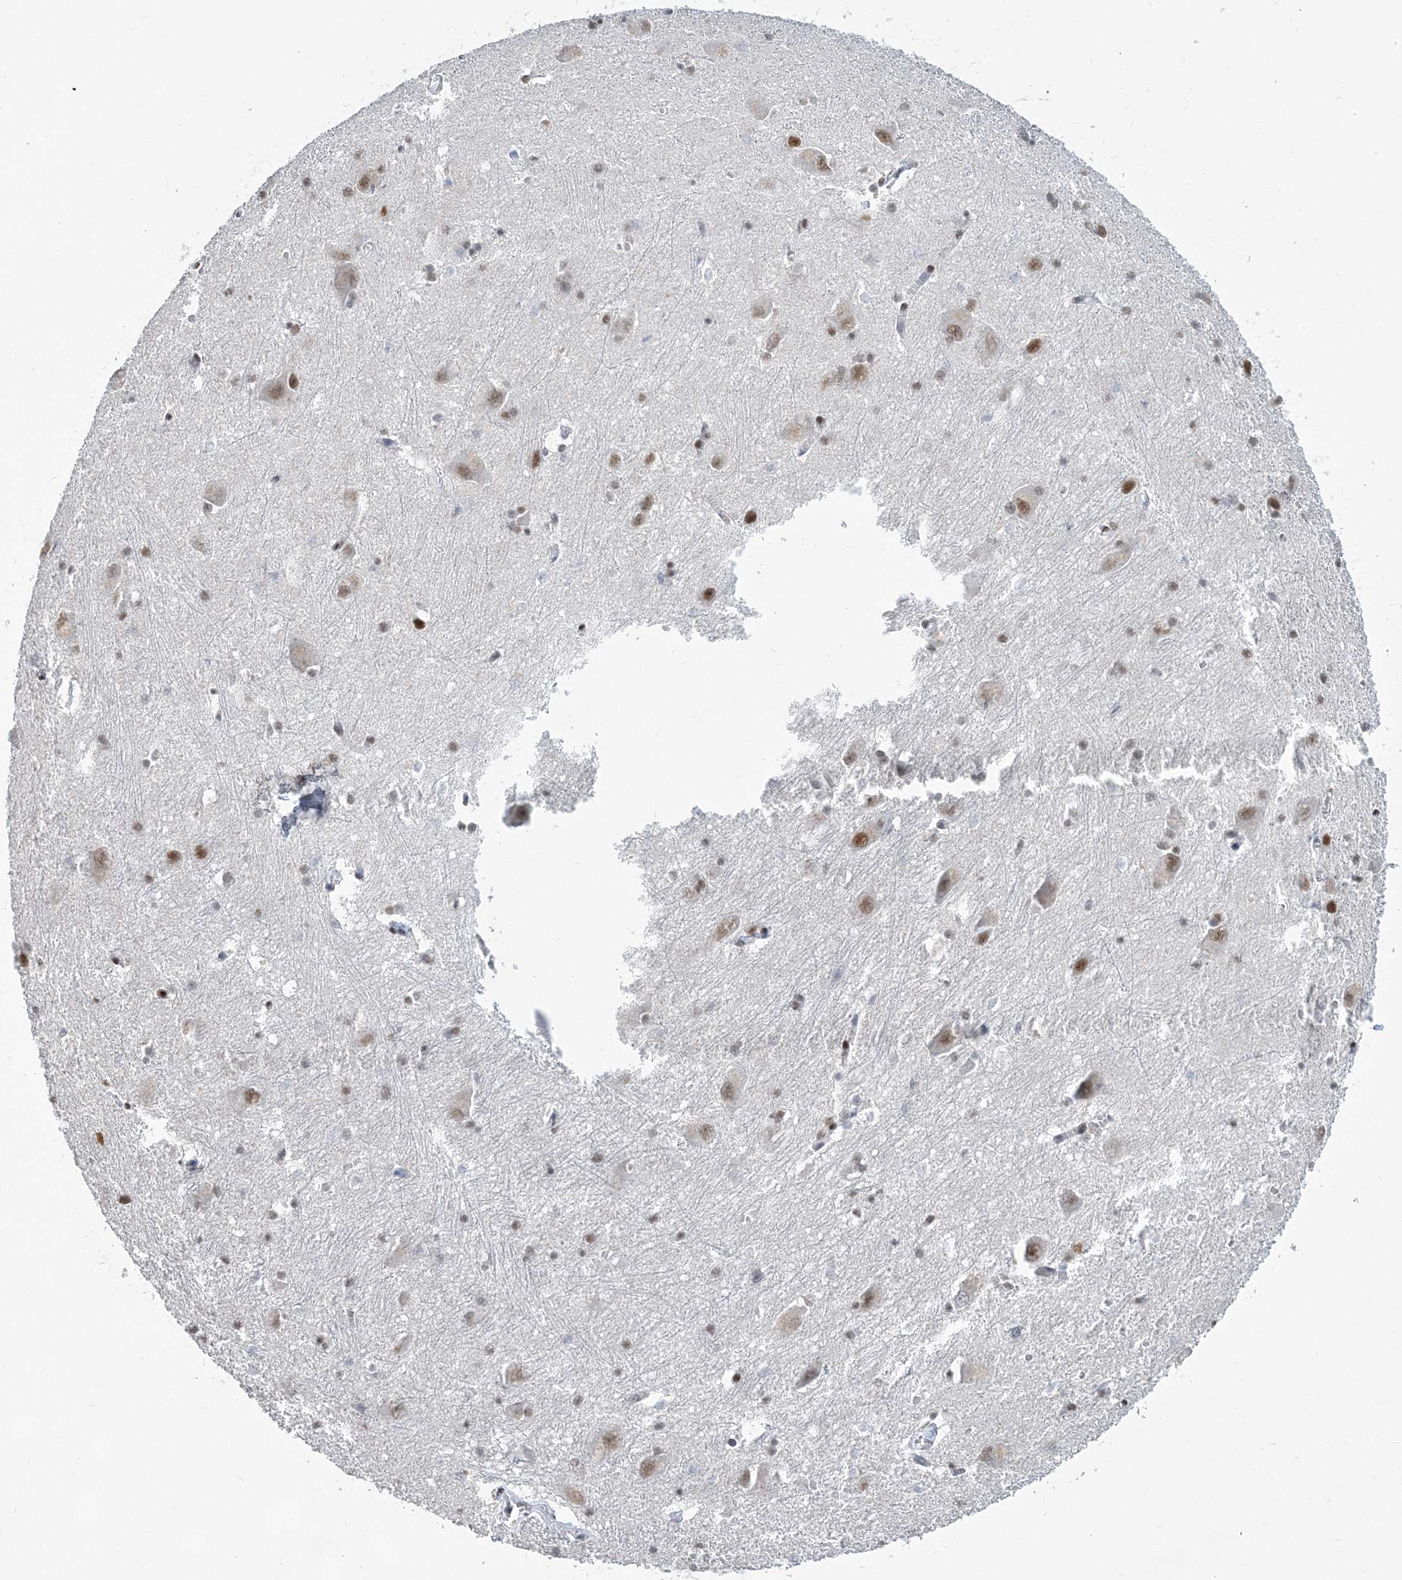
{"staining": {"intensity": "moderate", "quantity": "25%-75%", "location": "nuclear"}, "tissue": "caudate", "cell_type": "Glial cells", "image_type": "normal", "snomed": [{"axis": "morphology", "description": "Normal tissue, NOS"}, {"axis": "topography", "description": "Lateral ventricle wall"}], "caption": "An image of human caudate stained for a protein exhibits moderate nuclear brown staining in glial cells.", "gene": "ZBTB7A", "patient": {"sex": "male", "age": 37}}